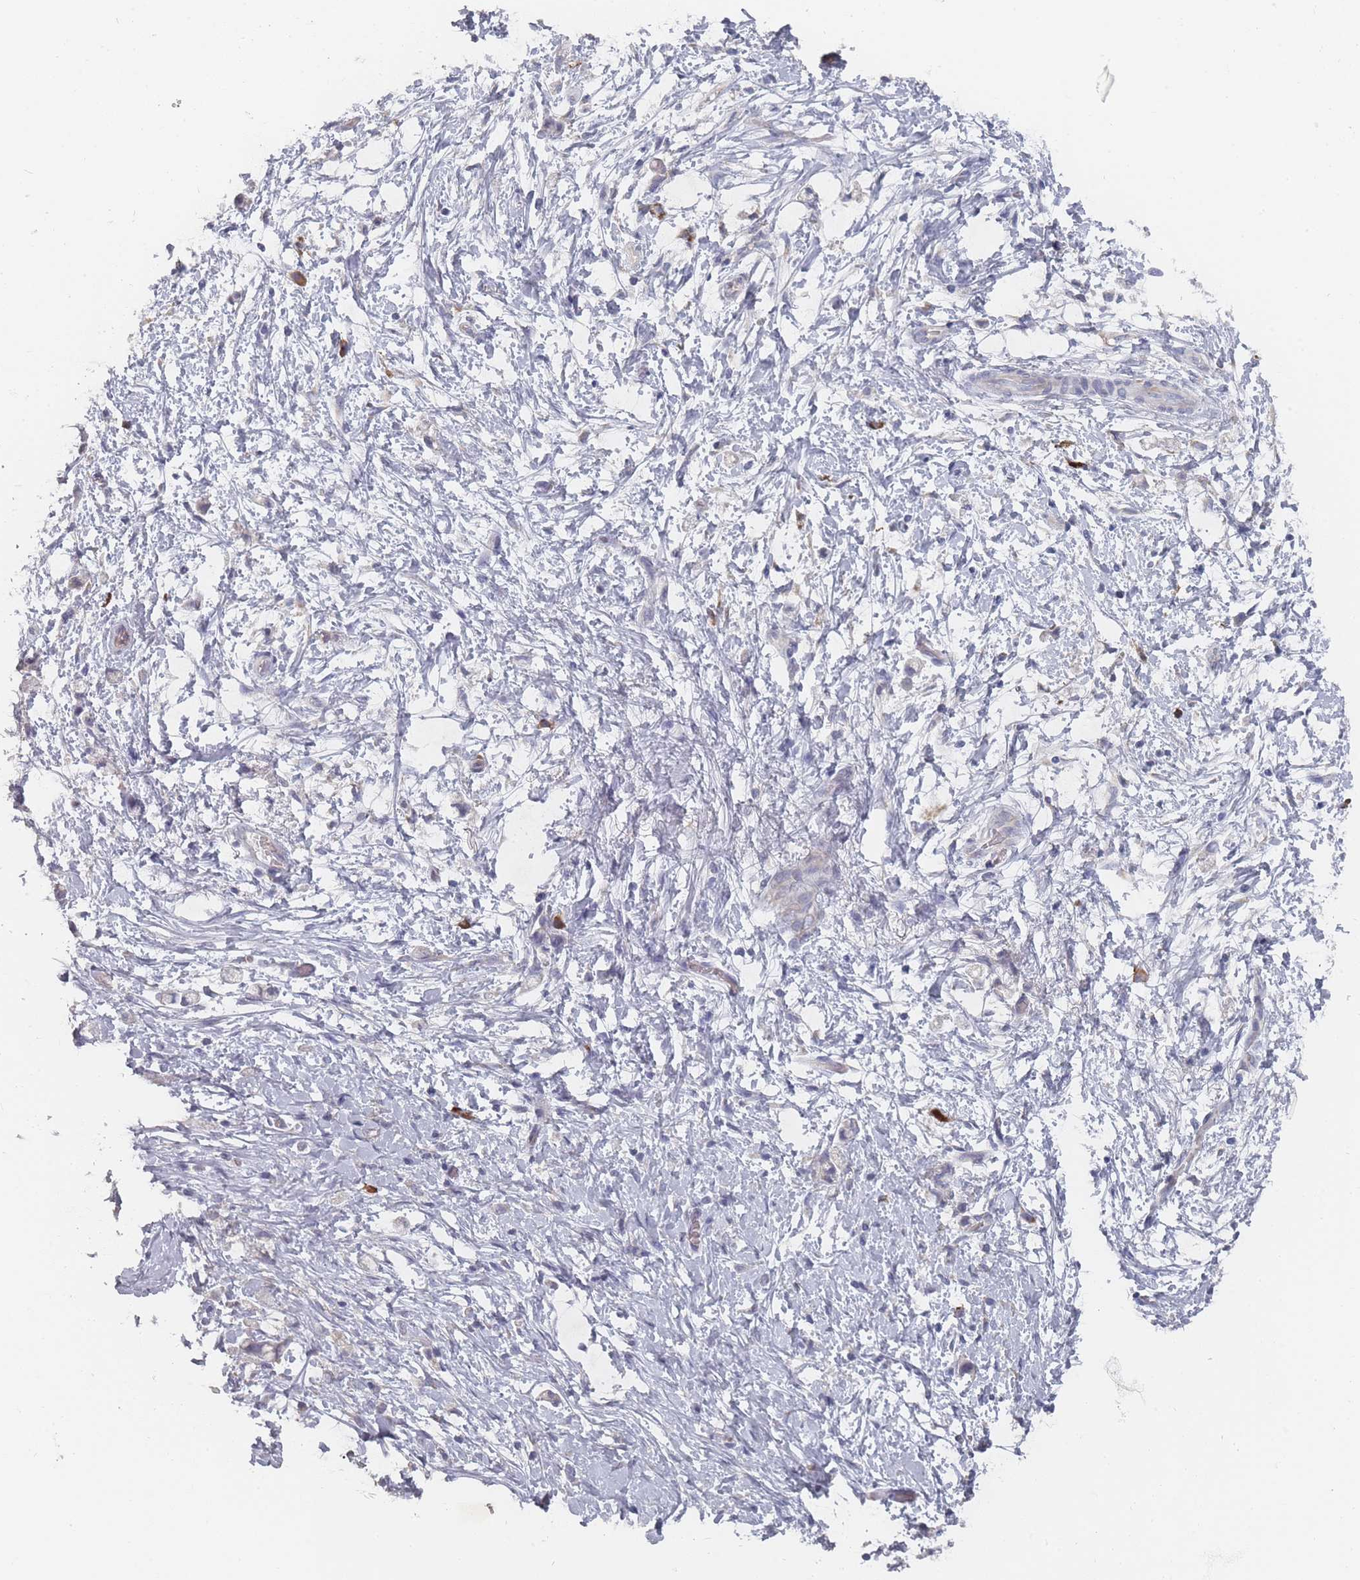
{"staining": {"intensity": "negative", "quantity": "none", "location": "none"}, "tissue": "stomach cancer", "cell_type": "Tumor cells", "image_type": "cancer", "snomed": [{"axis": "morphology", "description": "Adenocarcinoma, NOS"}, {"axis": "topography", "description": "Stomach"}], "caption": "Immunohistochemistry of human stomach adenocarcinoma shows no staining in tumor cells.", "gene": "SLC35E4", "patient": {"sex": "female", "age": 60}}